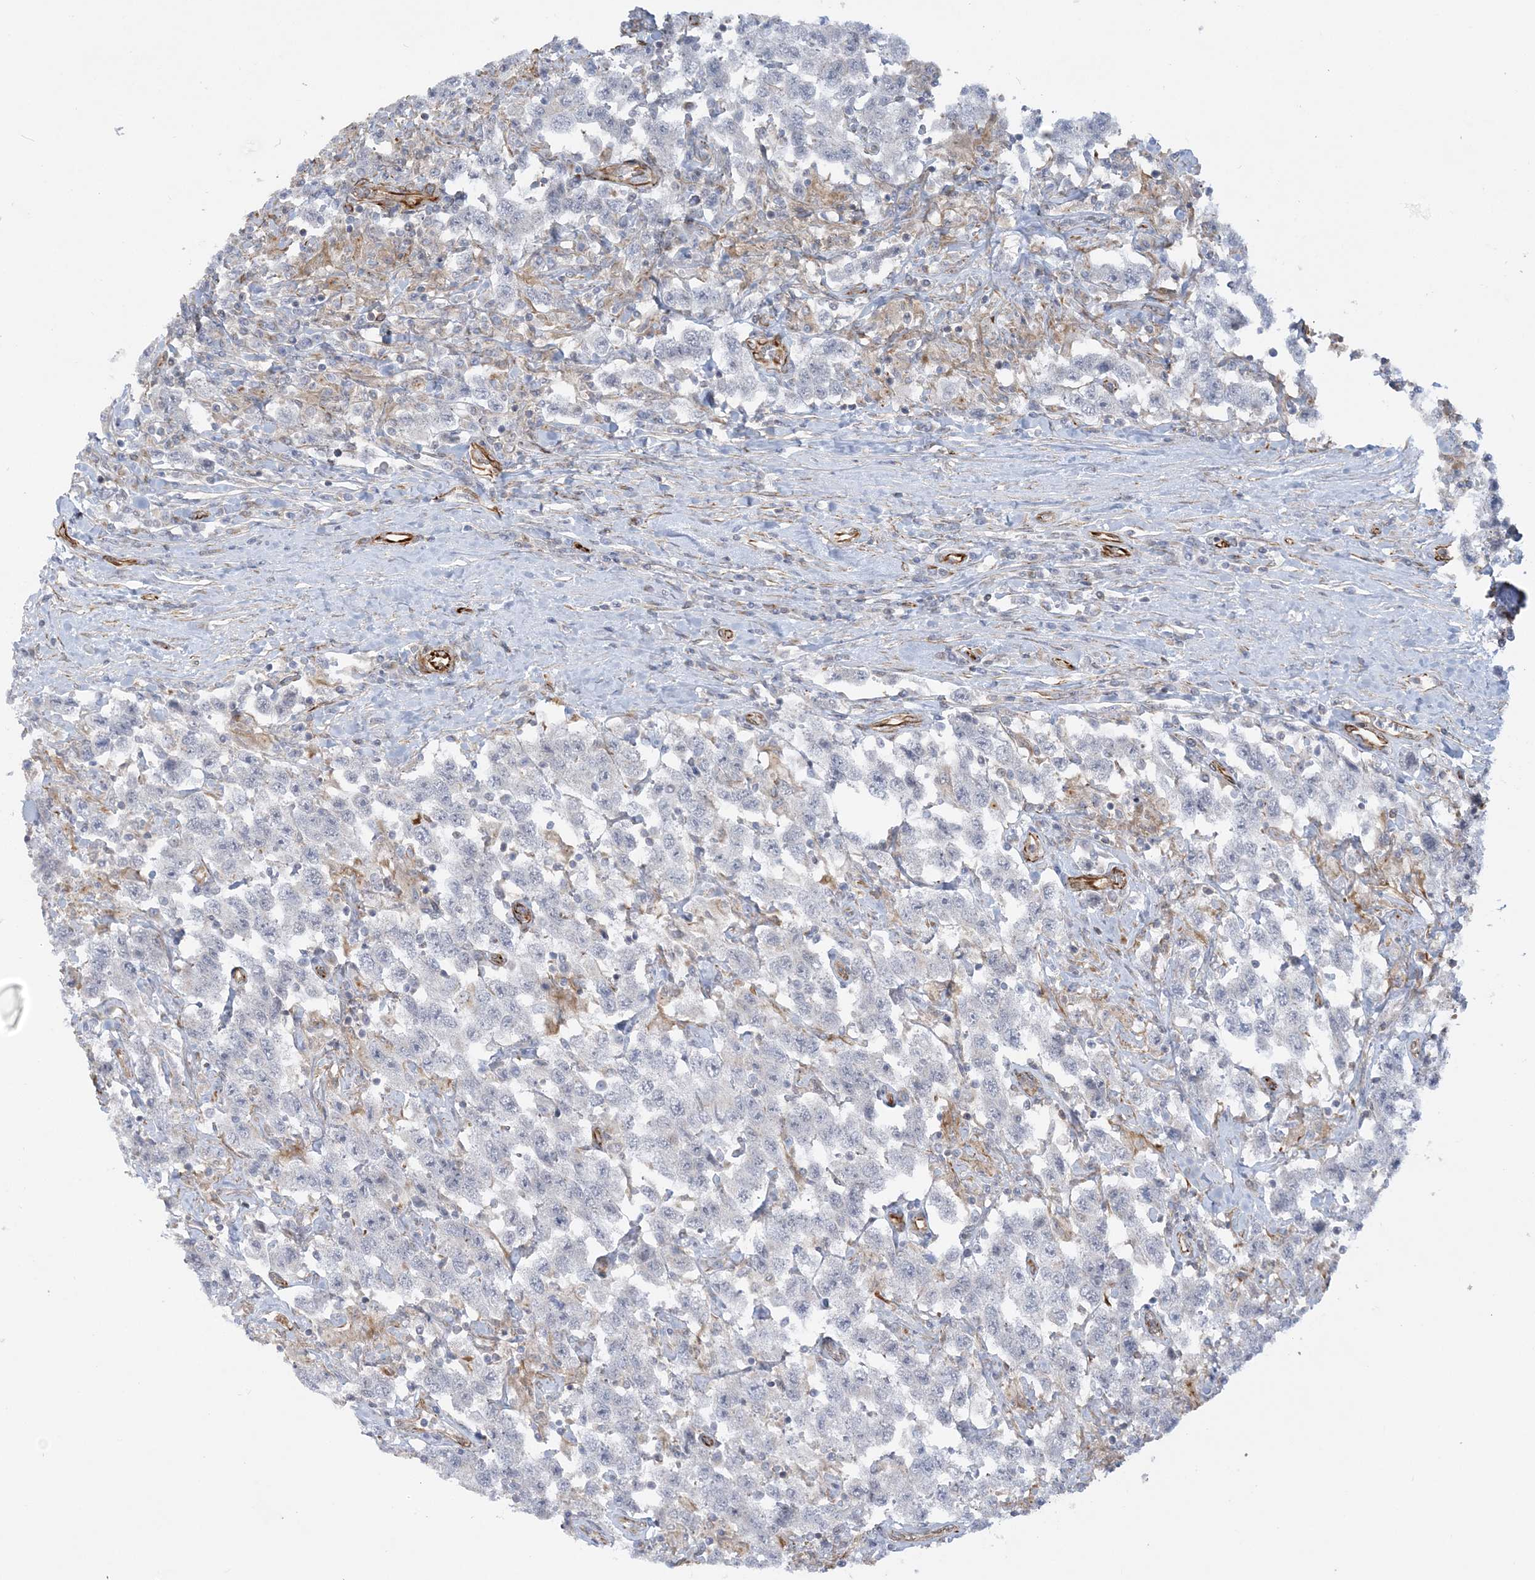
{"staining": {"intensity": "negative", "quantity": "none", "location": "none"}, "tissue": "testis cancer", "cell_type": "Tumor cells", "image_type": "cancer", "snomed": [{"axis": "morphology", "description": "Seminoma, NOS"}, {"axis": "topography", "description": "Testis"}], "caption": "Immunohistochemistry micrograph of human testis cancer (seminoma) stained for a protein (brown), which demonstrates no positivity in tumor cells. (Immunohistochemistry (ihc), brightfield microscopy, high magnification).", "gene": "SCLT1", "patient": {"sex": "male", "age": 41}}